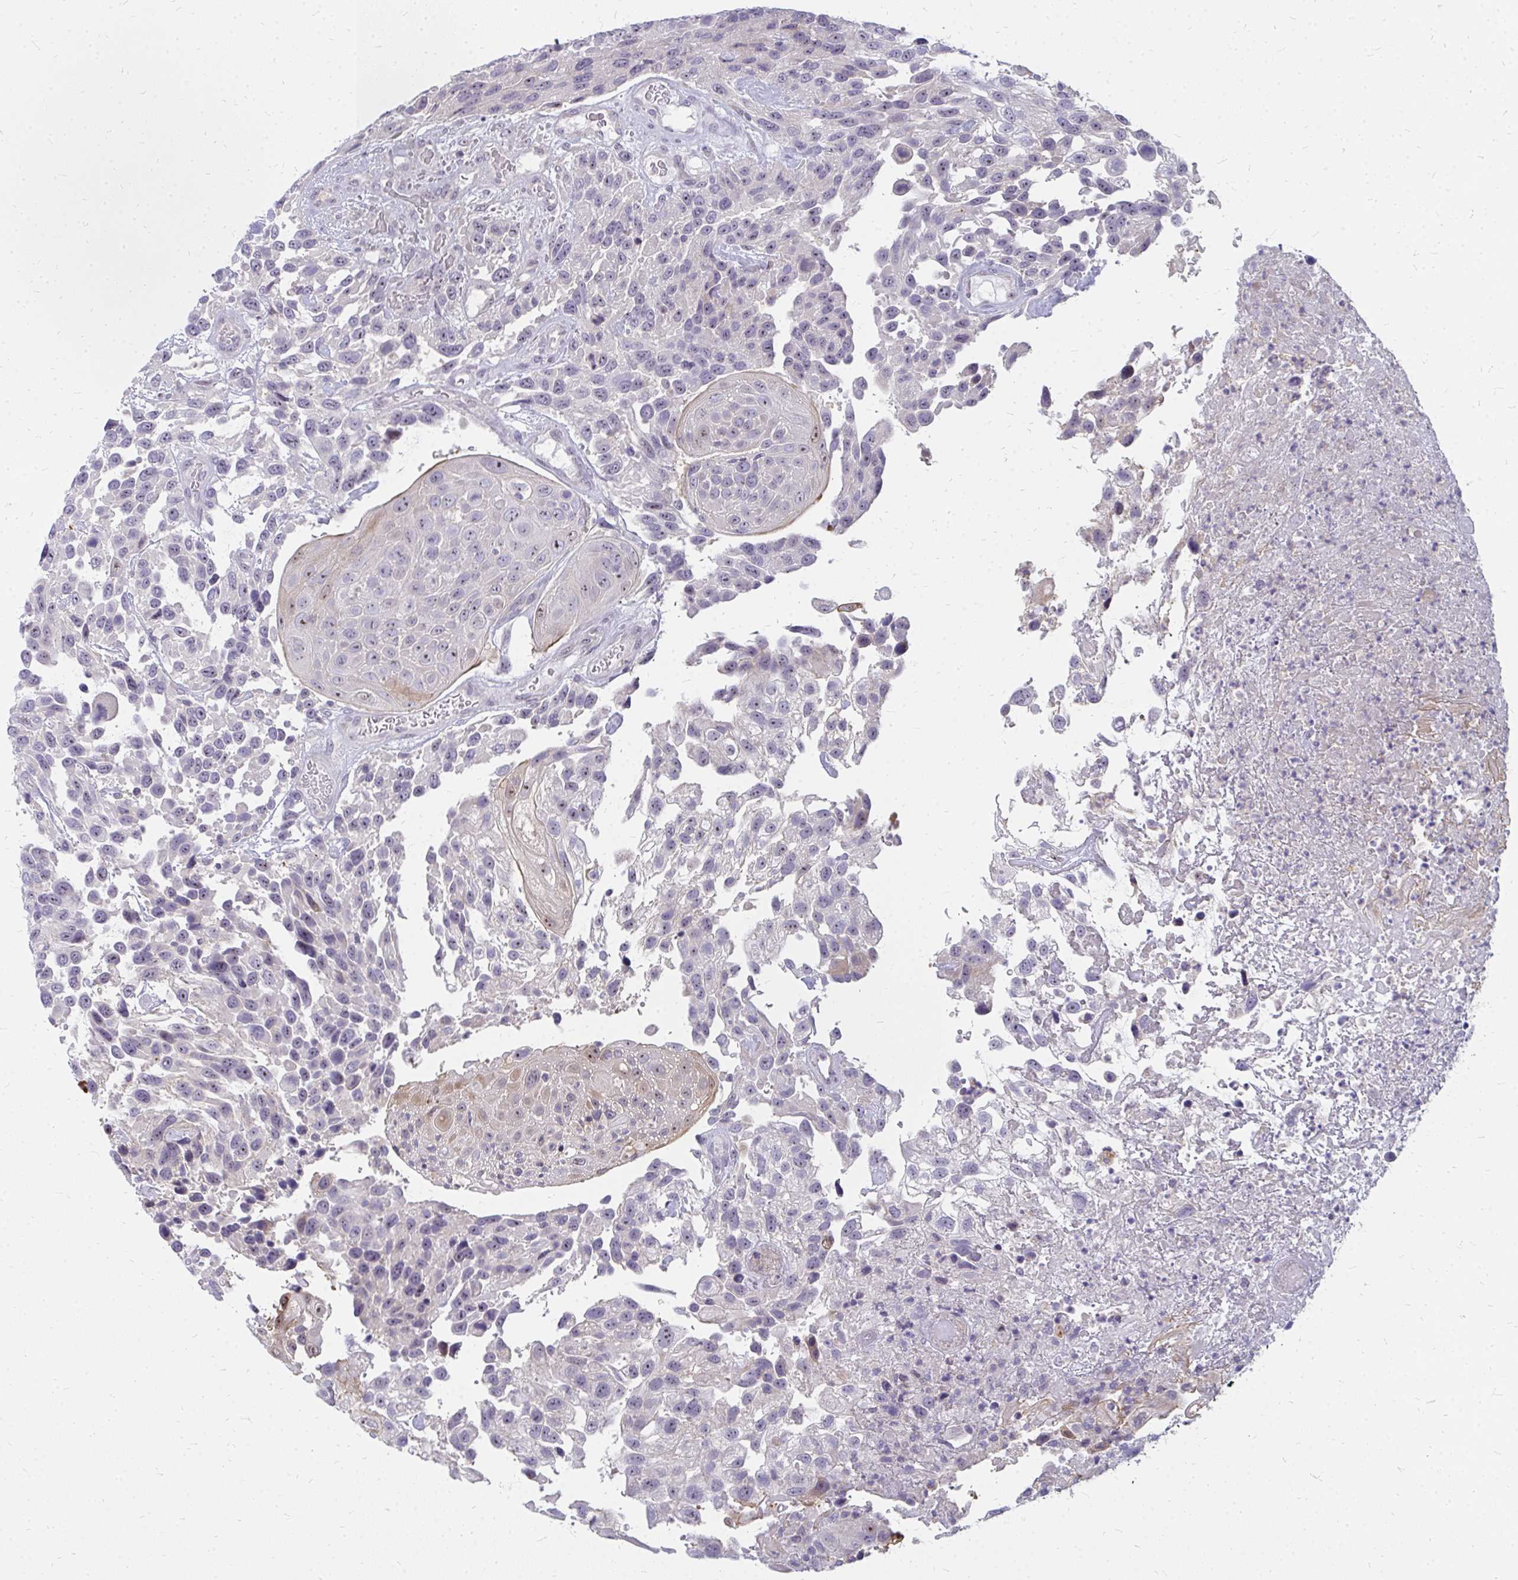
{"staining": {"intensity": "weak", "quantity": "<25%", "location": "nuclear"}, "tissue": "urothelial cancer", "cell_type": "Tumor cells", "image_type": "cancer", "snomed": [{"axis": "morphology", "description": "Urothelial carcinoma, High grade"}, {"axis": "topography", "description": "Urinary bladder"}], "caption": "High power microscopy photomicrograph of an IHC micrograph of urothelial cancer, revealing no significant positivity in tumor cells.", "gene": "FAM9A", "patient": {"sex": "female", "age": 70}}